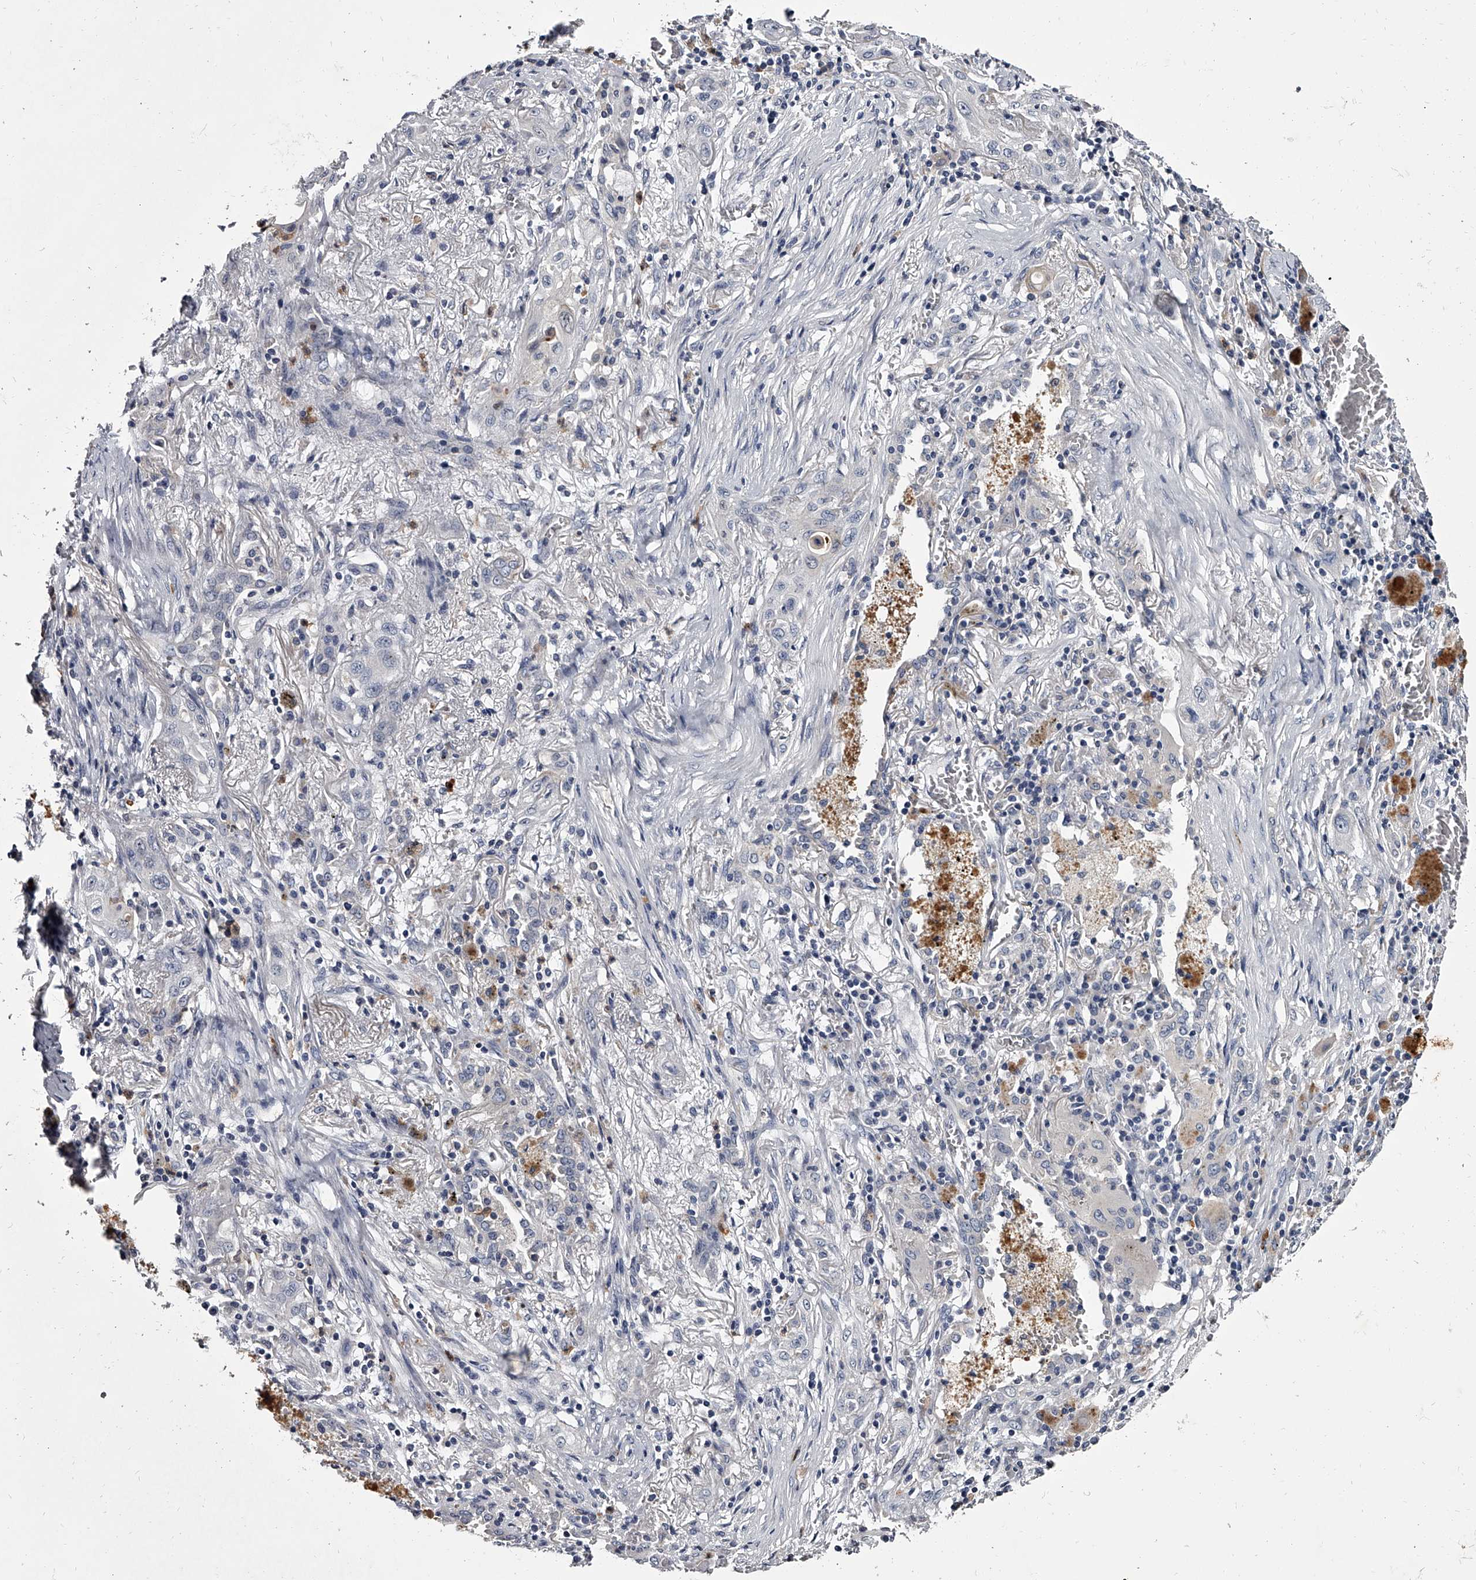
{"staining": {"intensity": "negative", "quantity": "none", "location": "none"}, "tissue": "lung cancer", "cell_type": "Tumor cells", "image_type": "cancer", "snomed": [{"axis": "morphology", "description": "Squamous cell carcinoma, NOS"}, {"axis": "topography", "description": "Lung"}], "caption": "IHC histopathology image of neoplastic tissue: human lung cancer stained with DAB demonstrates no significant protein staining in tumor cells. Brightfield microscopy of immunohistochemistry (IHC) stained with DAB (brown) and hematoxylin (blue), captured at high magnification.", "gene": "GAPVD1", "patient": {"sex": "female", "age": 47}}